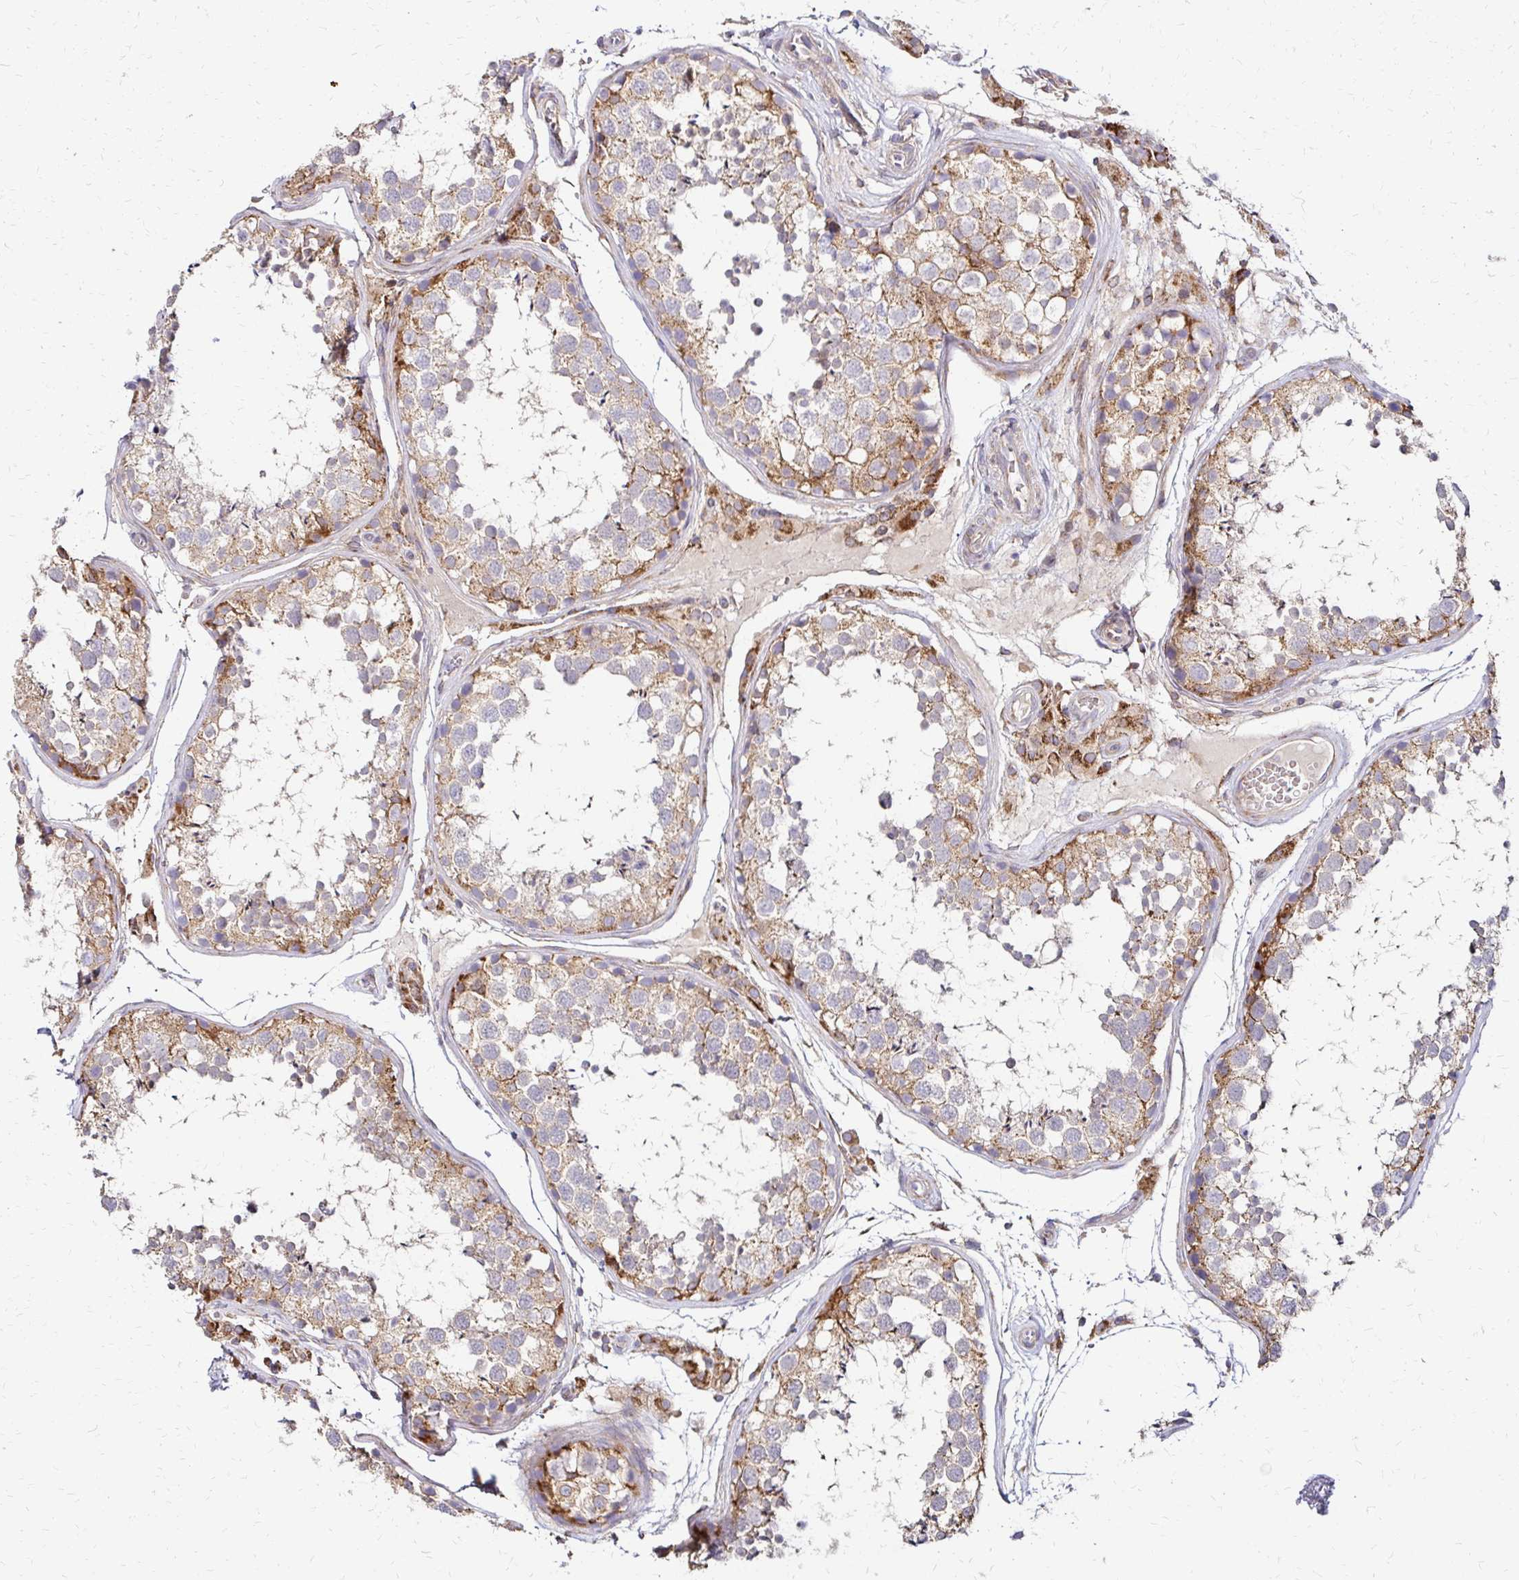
{"staining": {"intensity": "moderate", "quantity": "25%-75%", "location": "cytoplasmic/membranous"}, "tissue": "testis", "cell_type": "Cells in seminiferous ducts", "image_type": "normal", "snomed": [{"axis": "morphology", "description": "Normal tissue, NOS"}, {"axis": "topography", "description": "Testis"}], "caption": "Cells in seminiferous ducts demonstrate medium levels of moderate cytoplasmic/membranous staining in approximately 25%-75% of cells in normal testis.", "gene": "IDUA", "patient": {"sex": "male", "age": 29}}